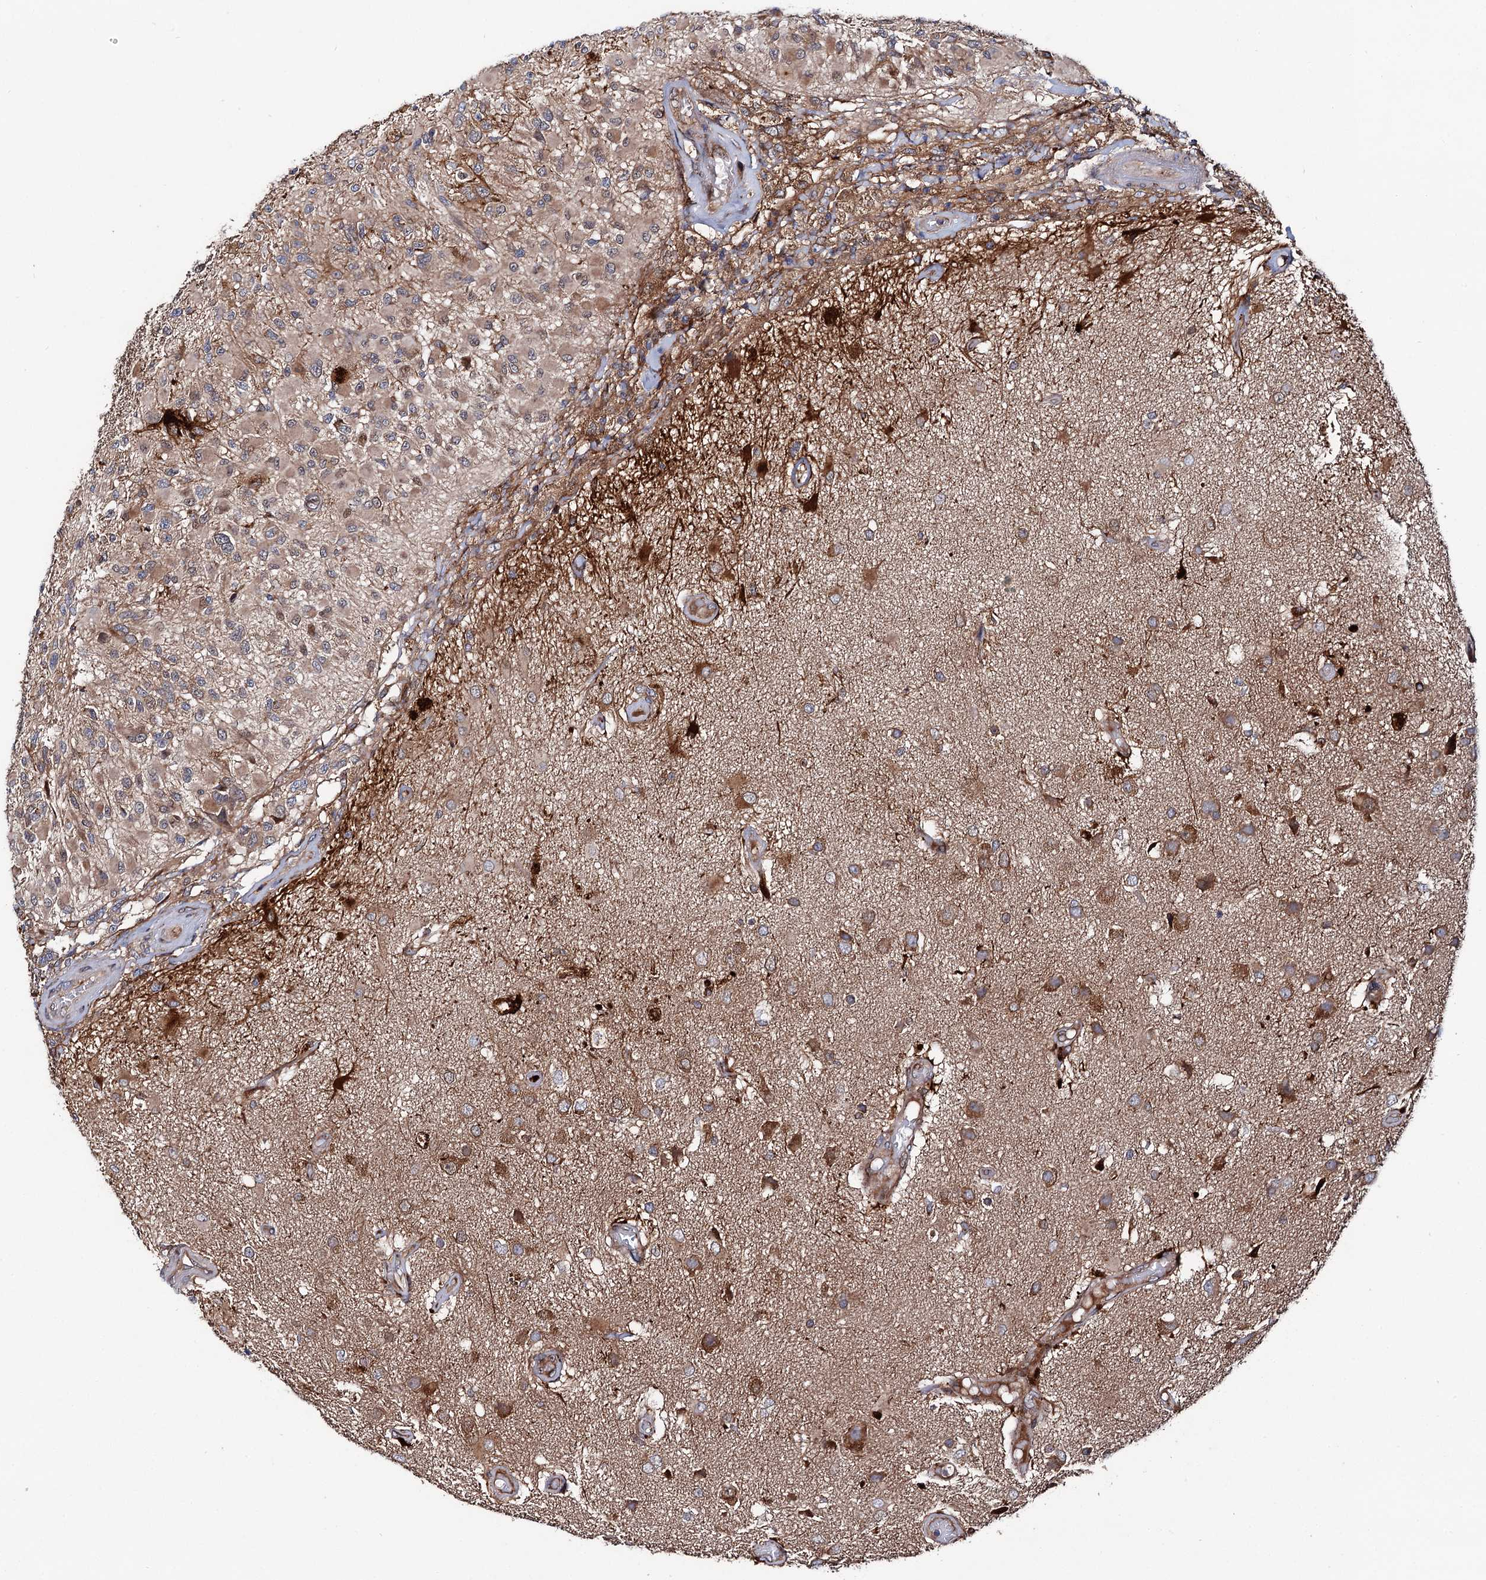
{"staining": {"intensity": "moderate", "quantity": "25%-75%", "location": "cytoplasmic/membranous"}, "tissue": "glioma", "cell_type": "Tumor cells", "image_type": "cancer", "snomed": [{"axis": "morphology", "description": "Glioma, malignant, High grade"}, {"axis": "morphology", "description": "Glioblastoma, NOS"}, {"axis": "topography", "description": "Brain"}], "caption": "Protein analysis of glioma tissue reveals moderate cytoplasmic/membranous expression in approximately 25%-75% of tumor cells. (Brightfield microscopy of DAB IHC at high magnification).", "gene": "NAA25", "patient": {"sex": "male", "age": 60}}